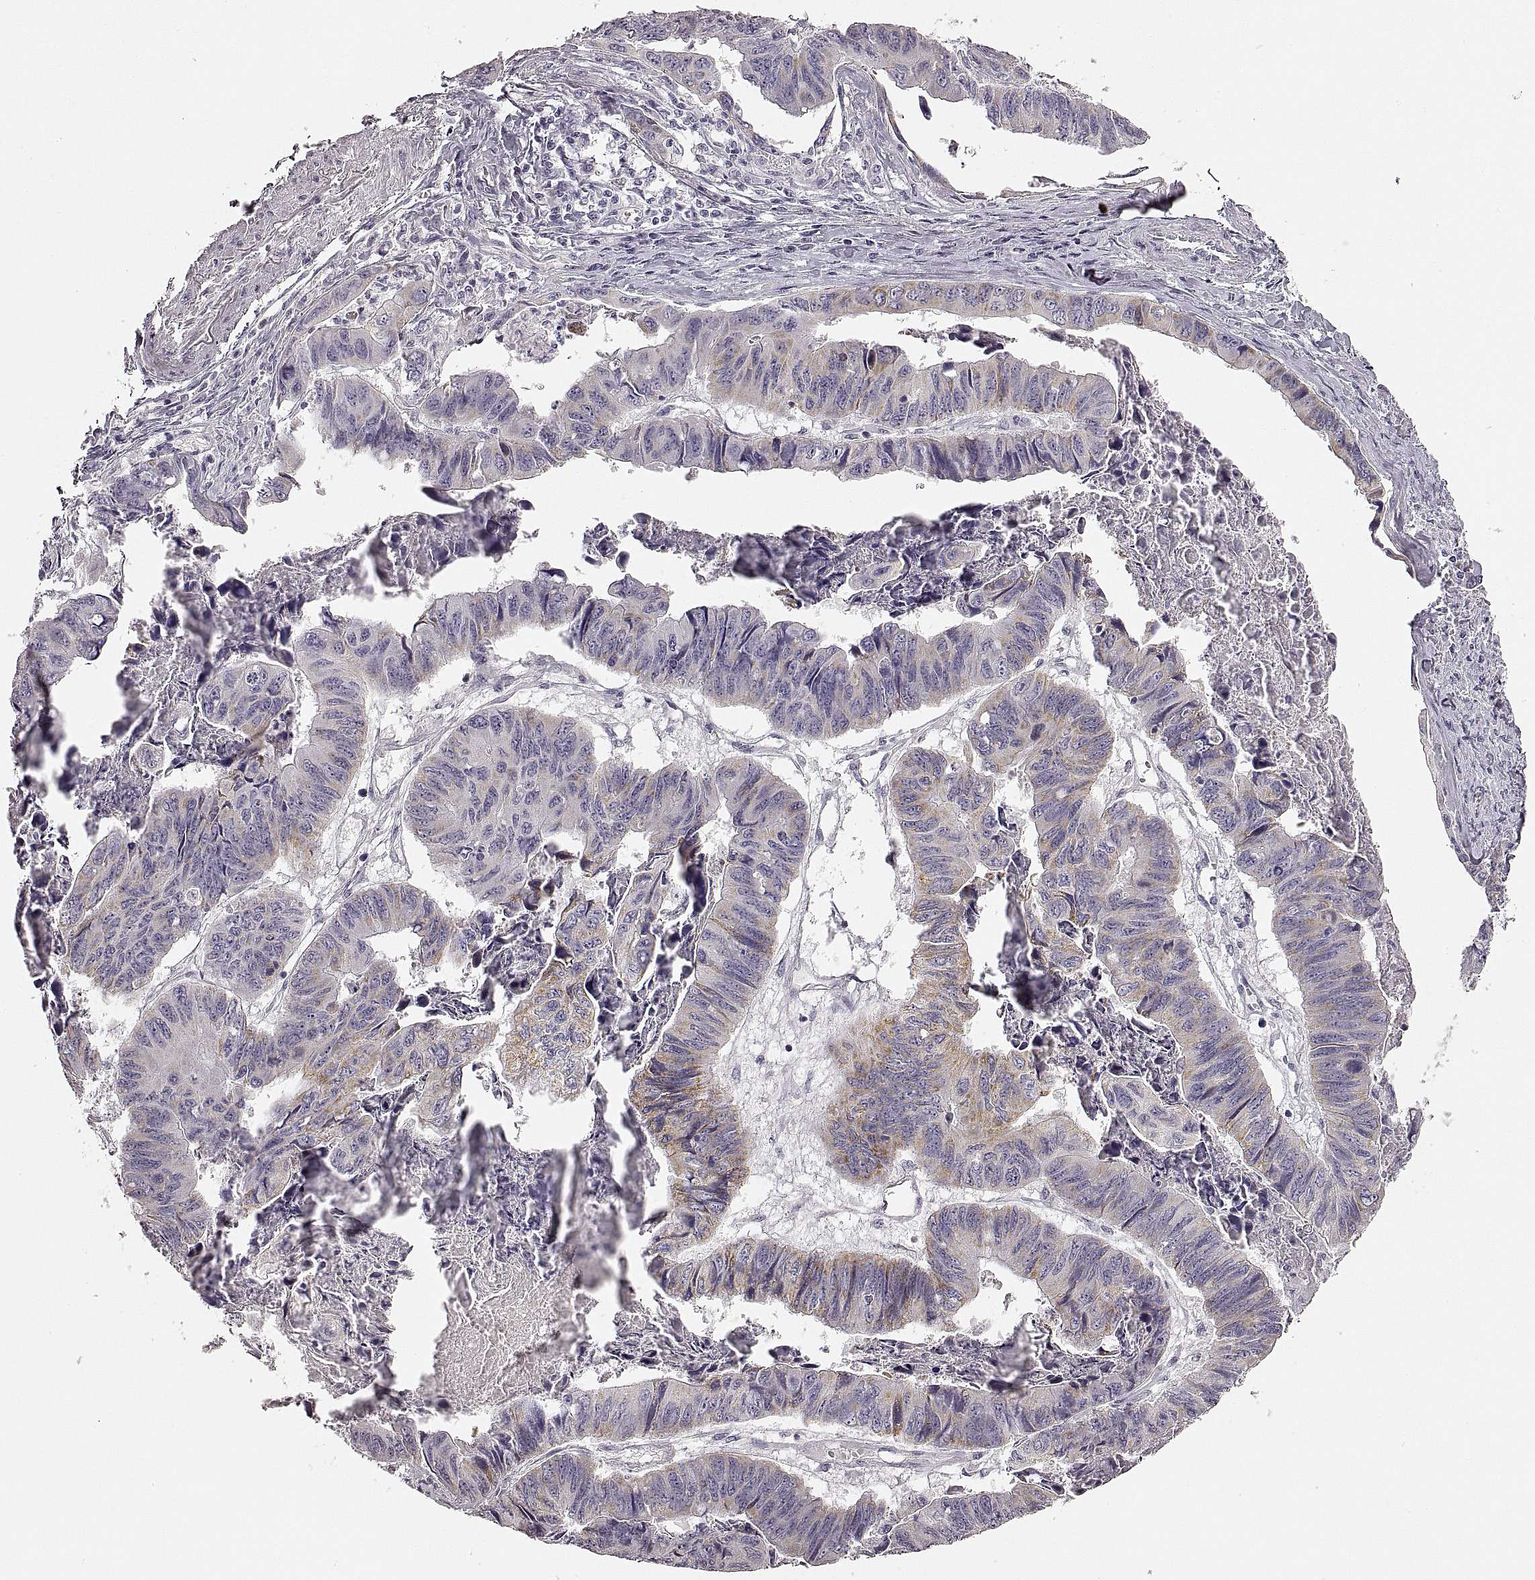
{"staining": {"intensity": "weak", "quantity": ">75%", "location": "cytoplasmic/membranous"}, "tissue": "stomach cancer", "cell_type": "Tumor cells", "image_type": "cancer", "snomed": [{"axis": "morphology", "description": "Adenocarcinoma, NOS"}, {"axis": "topography", "description": "Stomach, lower"}], "caption": "Immunohistochemistry (IHC) histopathology image of human stomach cancer (adenocarcinoma) stained for a protein (brown), which demonstrates low levels of weak cytoplasmic/membranous expression in about >75% of tumor cells.", "gene": "RDH13", "patient": {"sex": "male", "age": 77}}